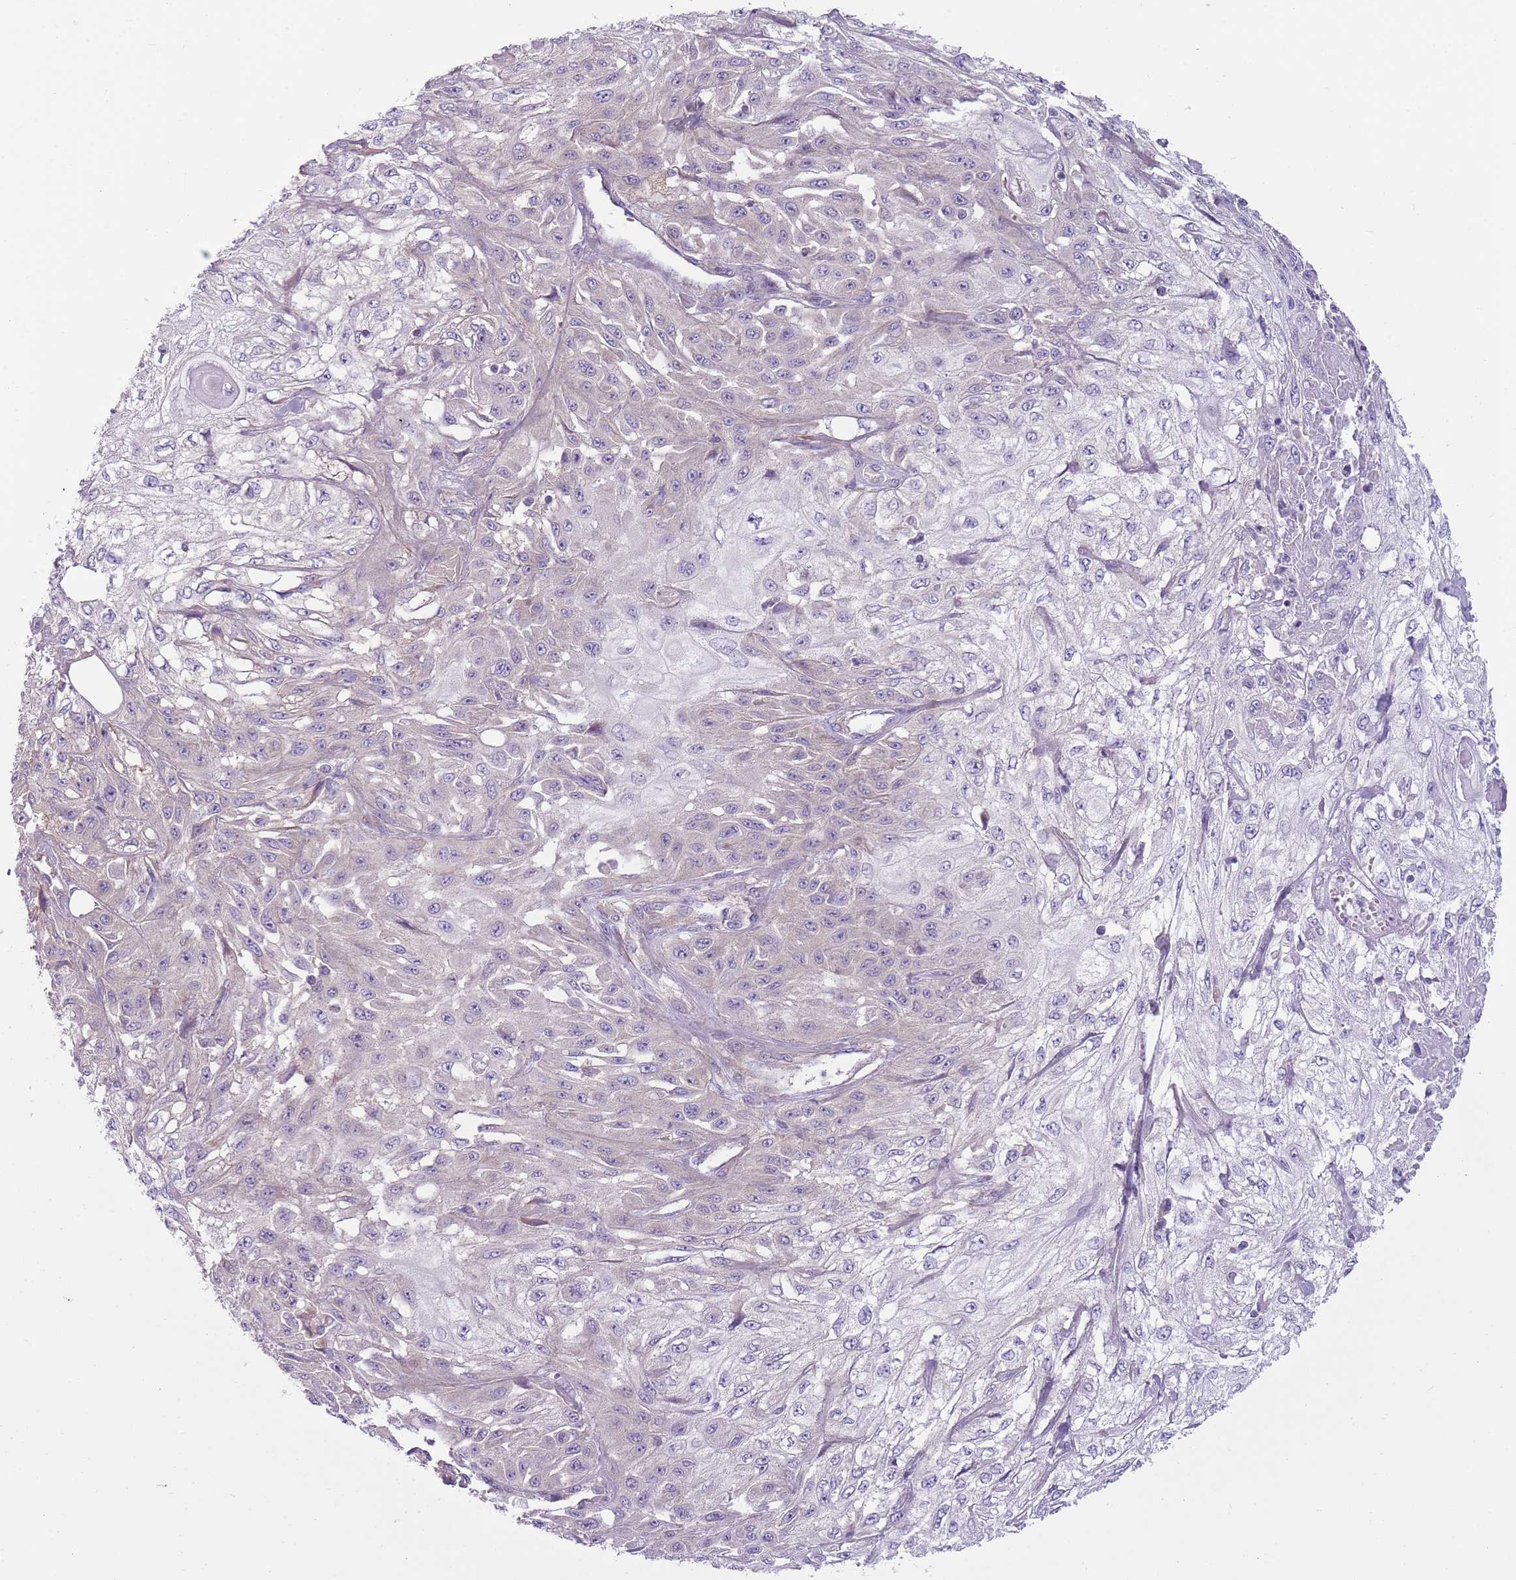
{"staining": {"intensity": "negative", "quantity": "none", "location": "none"}, "tissue": "skin cancer", "cell_type": "Tumor cells", "image_type": "cancer", "snomed": [{"axis": "morphology", "description": "Squamous cell carcinoma, NOS"}, {"axis": "morphology", "description": "Squamous cell carcinoma, metastatic, NOS"}, {"axis": "topography", "description": "Skin"}, {"axis": "topography", "description": "Lymph node"}], "caption": "Tumor cells are negative for protein expression in human skin metastatic squamous cell carcinoma. (DAB IHC with hematoxylin counter stain).", "gene": "SNX1", "patient": {"sex": "male", "age": 75}}